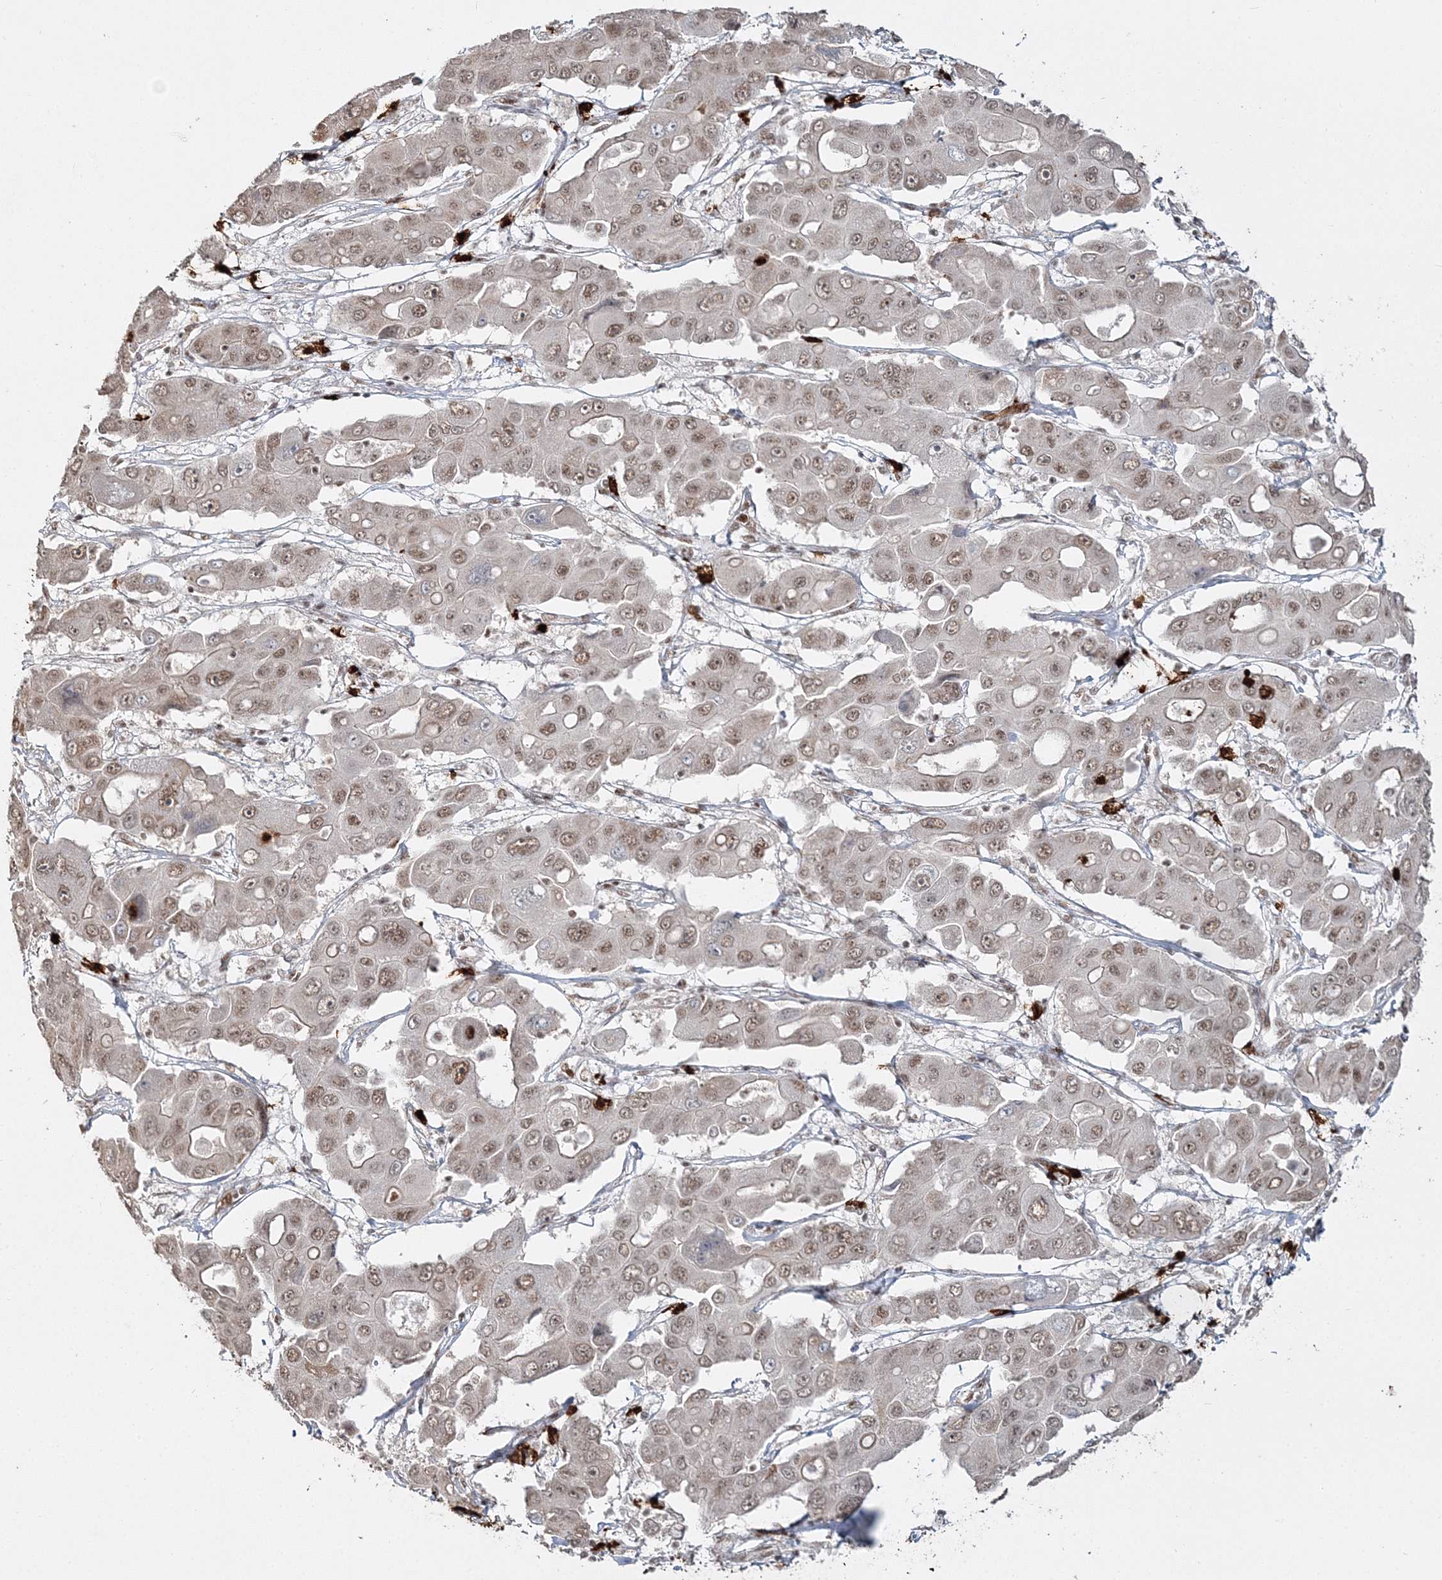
{"staining": {"intensity": "weak", "quantity": ">75%", "location": "nuclear"}, "tissue": "liver cancer", "cell_type": "Tumor cells", "image_type": "cancer", "snomed": [{"axis": "morphology", "description": "Cholangiocarcinoma"}, {"axis": "topography", "description": "Liver"}], "caption": "Cholangiocarcinoma (liver) tissue exhibits weak nuclear positivity in approximately >75% of tumor cells", "gene": "QRICH1", "patient": {"sex": "male", "age": 67}}